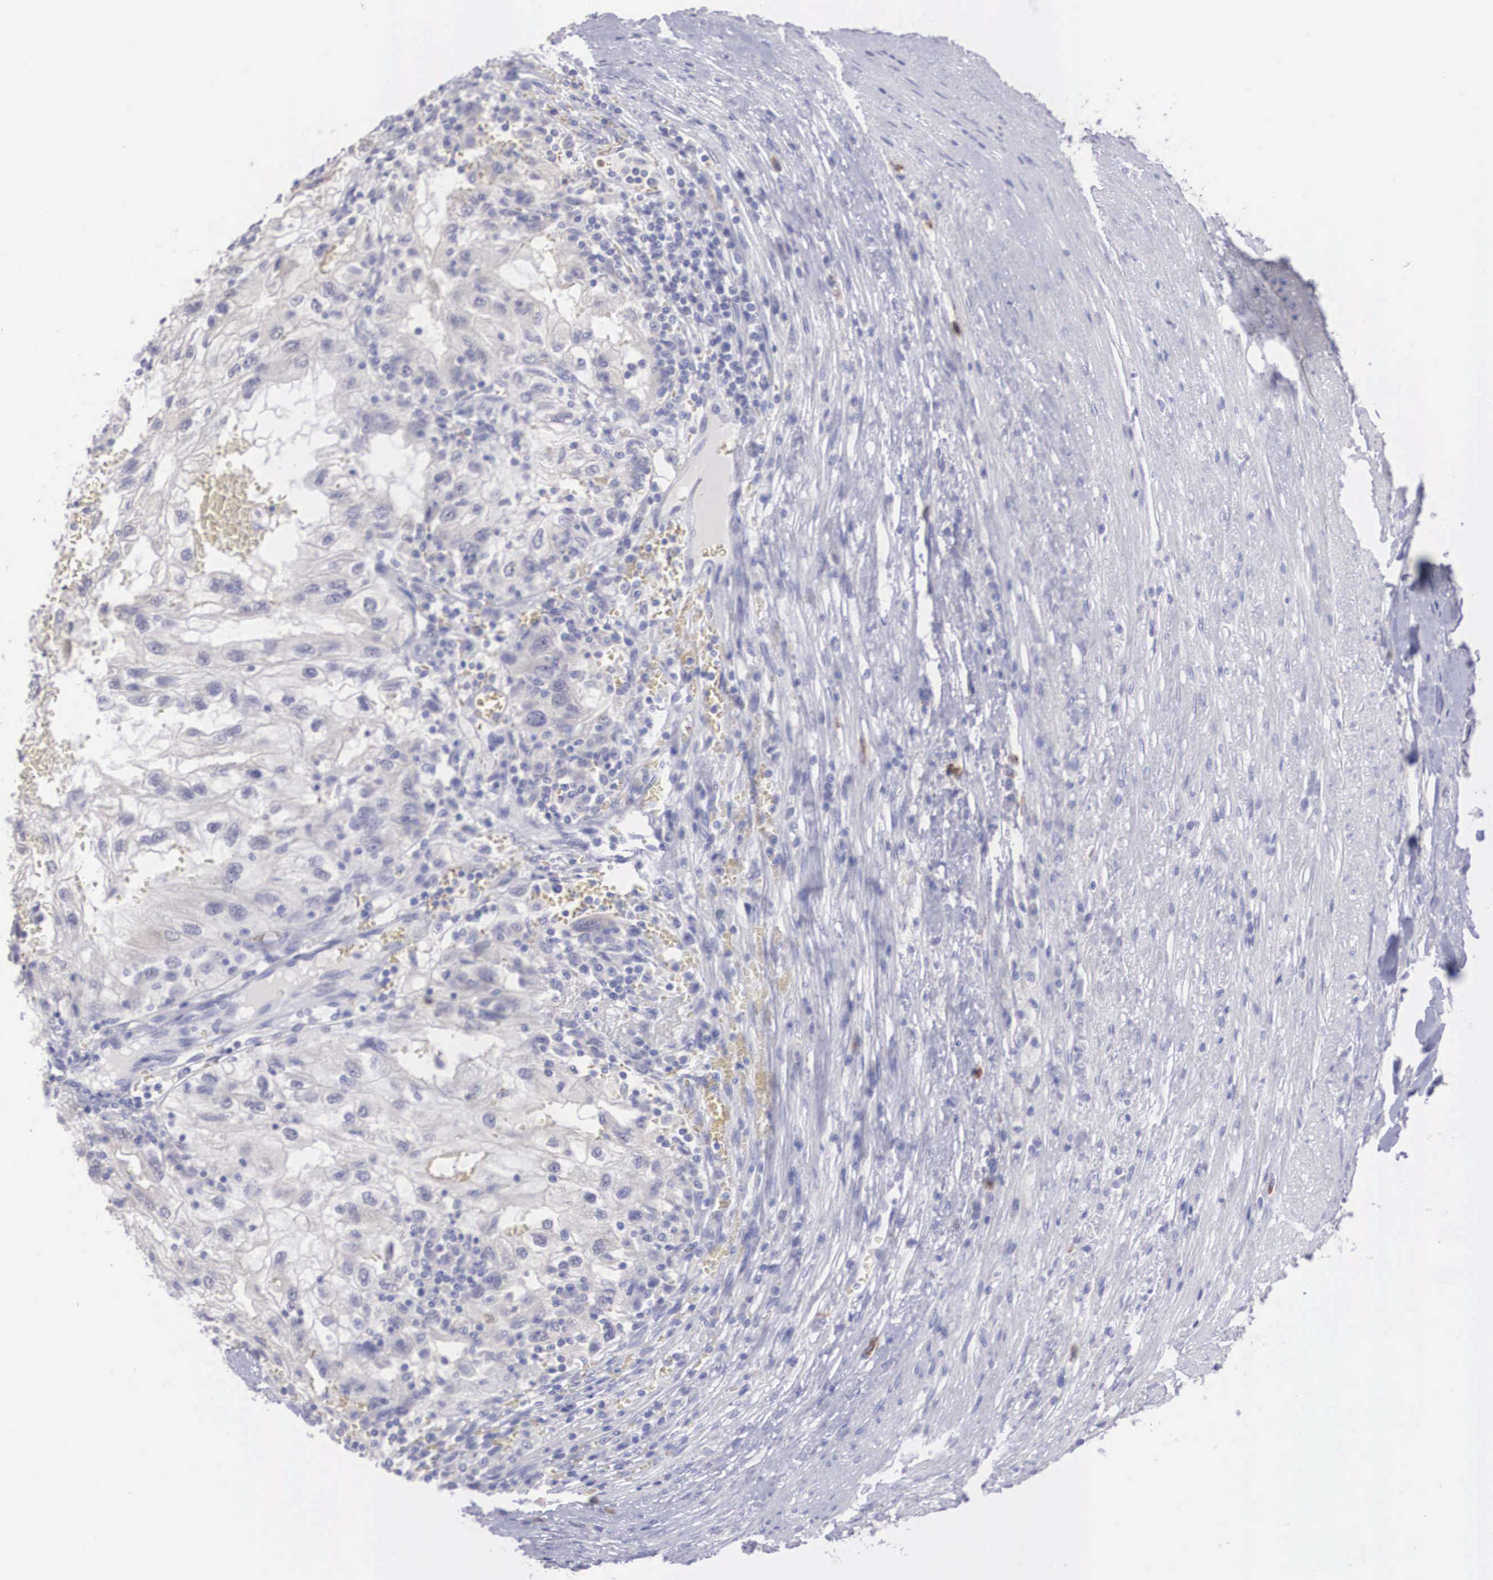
{"staining": {"intensity": "negative", "quantity": "none", "location": "none"}, "tissue": "renal cancer", "cell_type": "Tumor cells", "image_type": "cancer", "snomed": [{"axis": "morphology", "description": "Normal tissue, NOS"}, {"axis": "morphology", "description": "Adenocarcinoma, NOS"}, {"axis": "topography", "description": "Kidney"}], "caption": "Immunohistochemistry (IHC) of renal adenocarcinoma displays no staining in tumor cells.", "gene": "REPS2", "patient": {"sex": "male", "age": 71}}